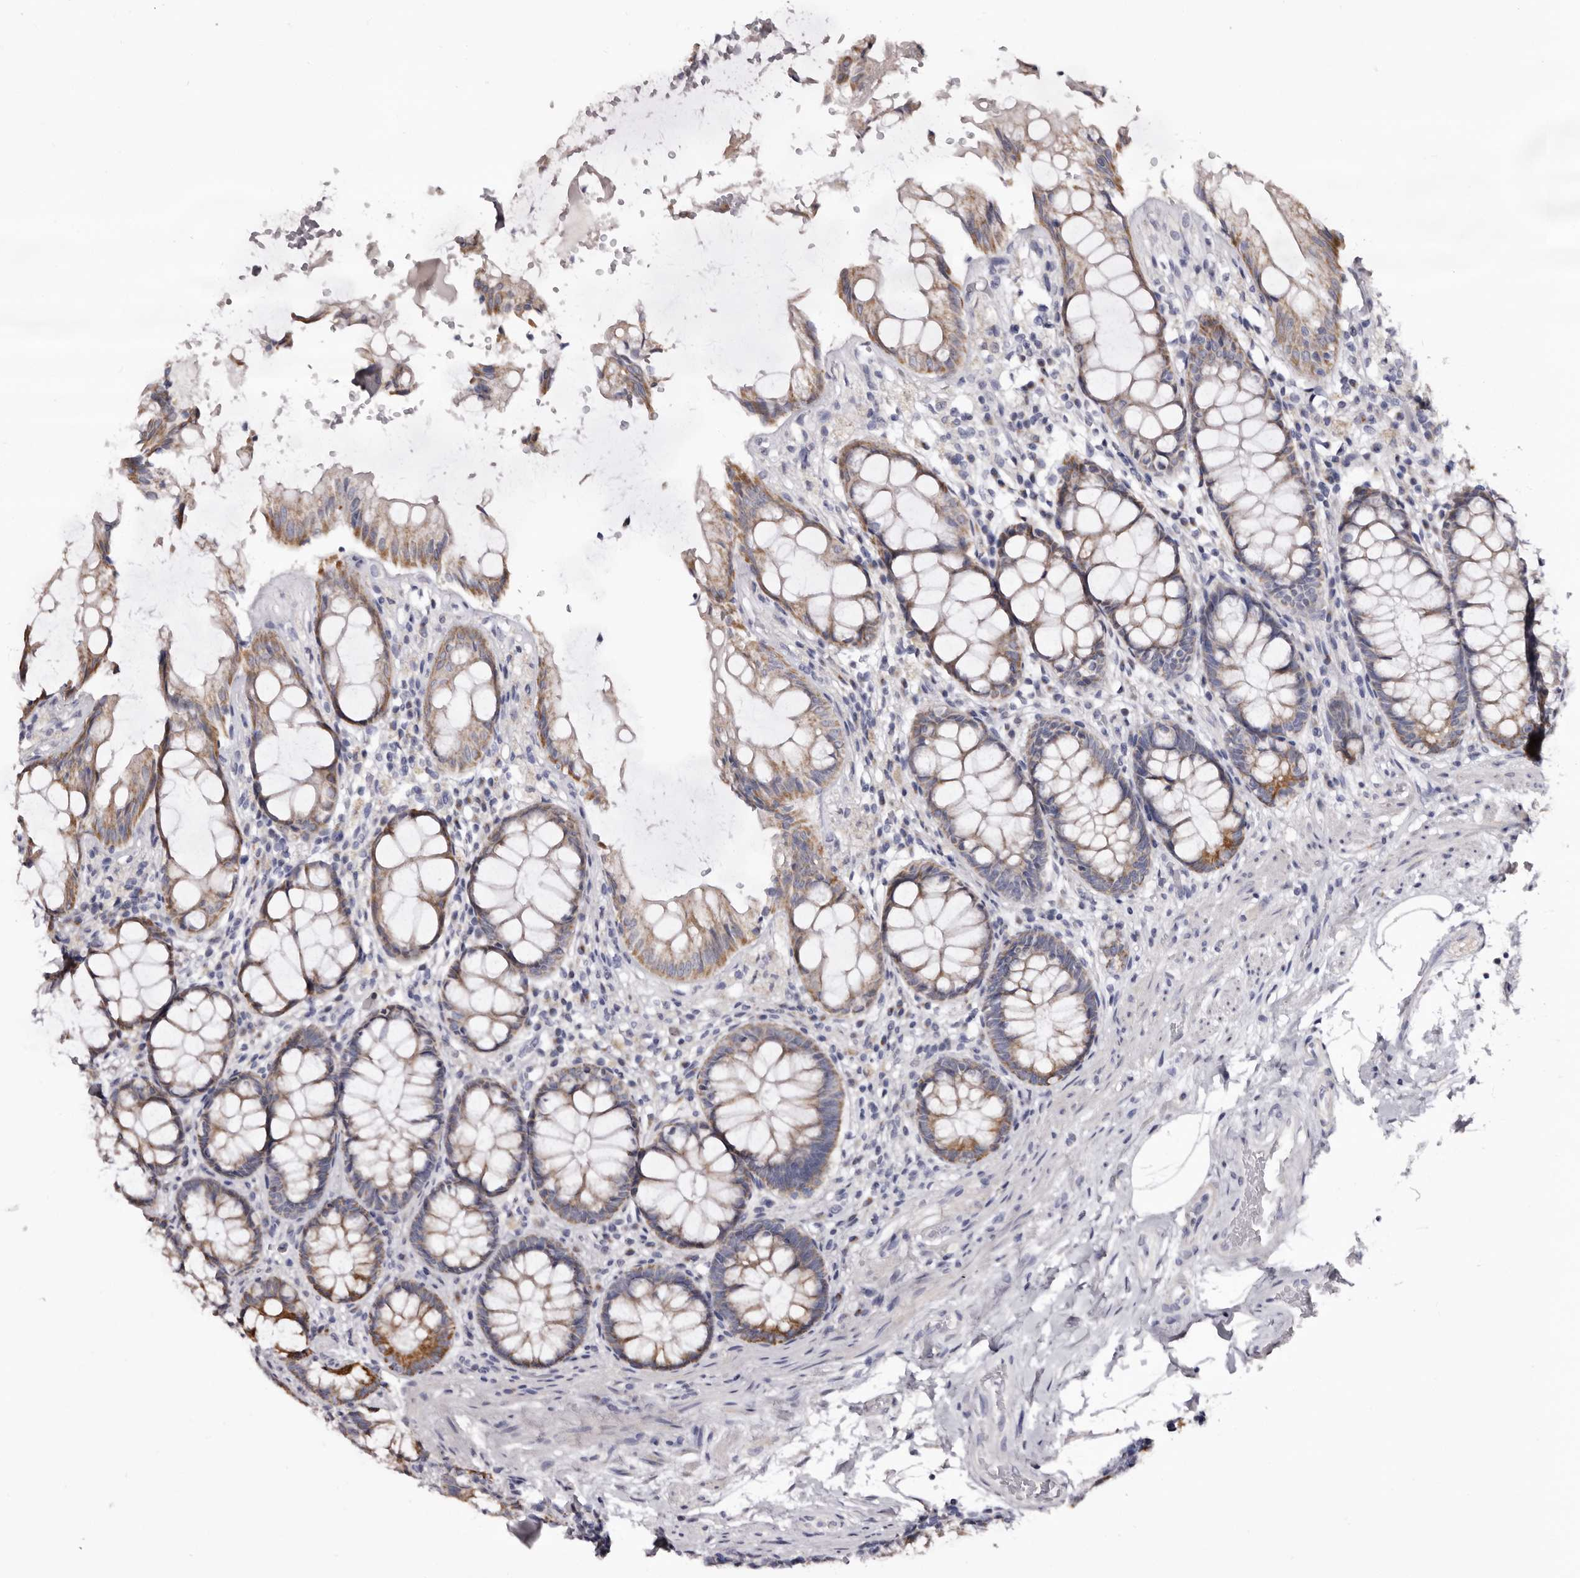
{"staining": {"intensity": "moderate", "quantity": ">75%", "location": "cytoplasmic/membranous"}, "tissue": "rectum", "cell_type": "Glandular cells", "image_type": "normal", "snomed": [{"axis": "morphology", "description": "Normal tissue, NOS"}, {"axis": "topography", "description": "Rectum"}], "caption": "Immunohistochemical staining of normal rectum demonstrates >75% levels of moderate cytoplasmic/membranous protein expression in approximately >75% of glandular cells.", "gene": "CASQ1", "patient": {"sex": "male", "age": 64}}